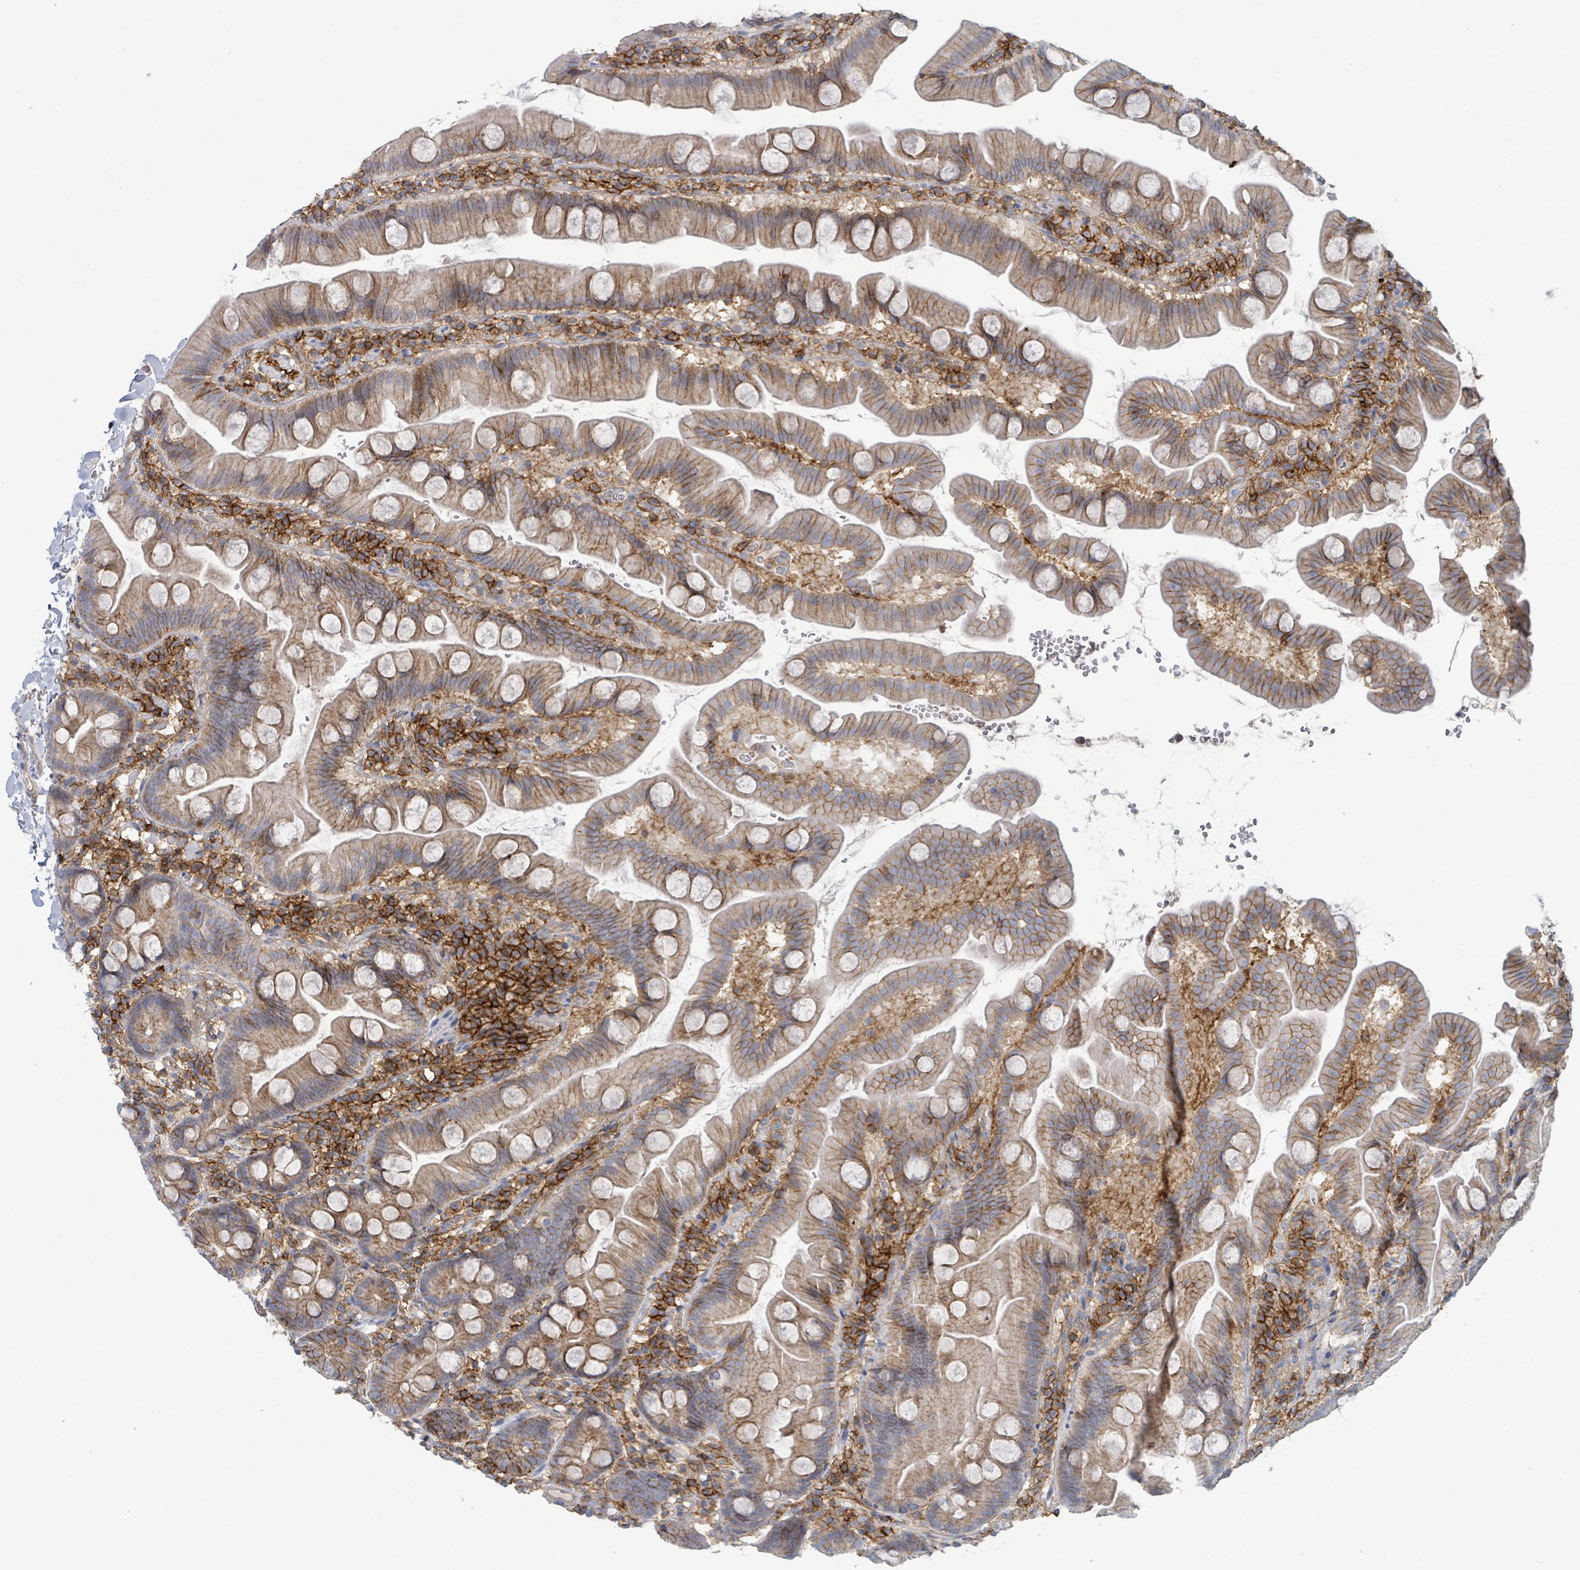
{"staining": {"intensity": "moderate", "quantity": "25%-75%", "location": "cytoplasmic/membranous"}, "tissue": "small intestine", "cell_type": "Glandular cells", "image_type": "normal", "snomed": [{"axis": "morphology", "description": "Normal tissue, NOS"}, {"axis": "topography", "description": "Small intestine"}], "caption": "Immunohistochemistry (IHC) histopathology image of benign human small intestine stained for a protein (brown), which reveals medium levels of moderate cytoplasmic/membranous staining in about 25%-75% of glandular cells.", "gene": "TNFRSF14", "patient": {"sex": "female", "age": 68}}